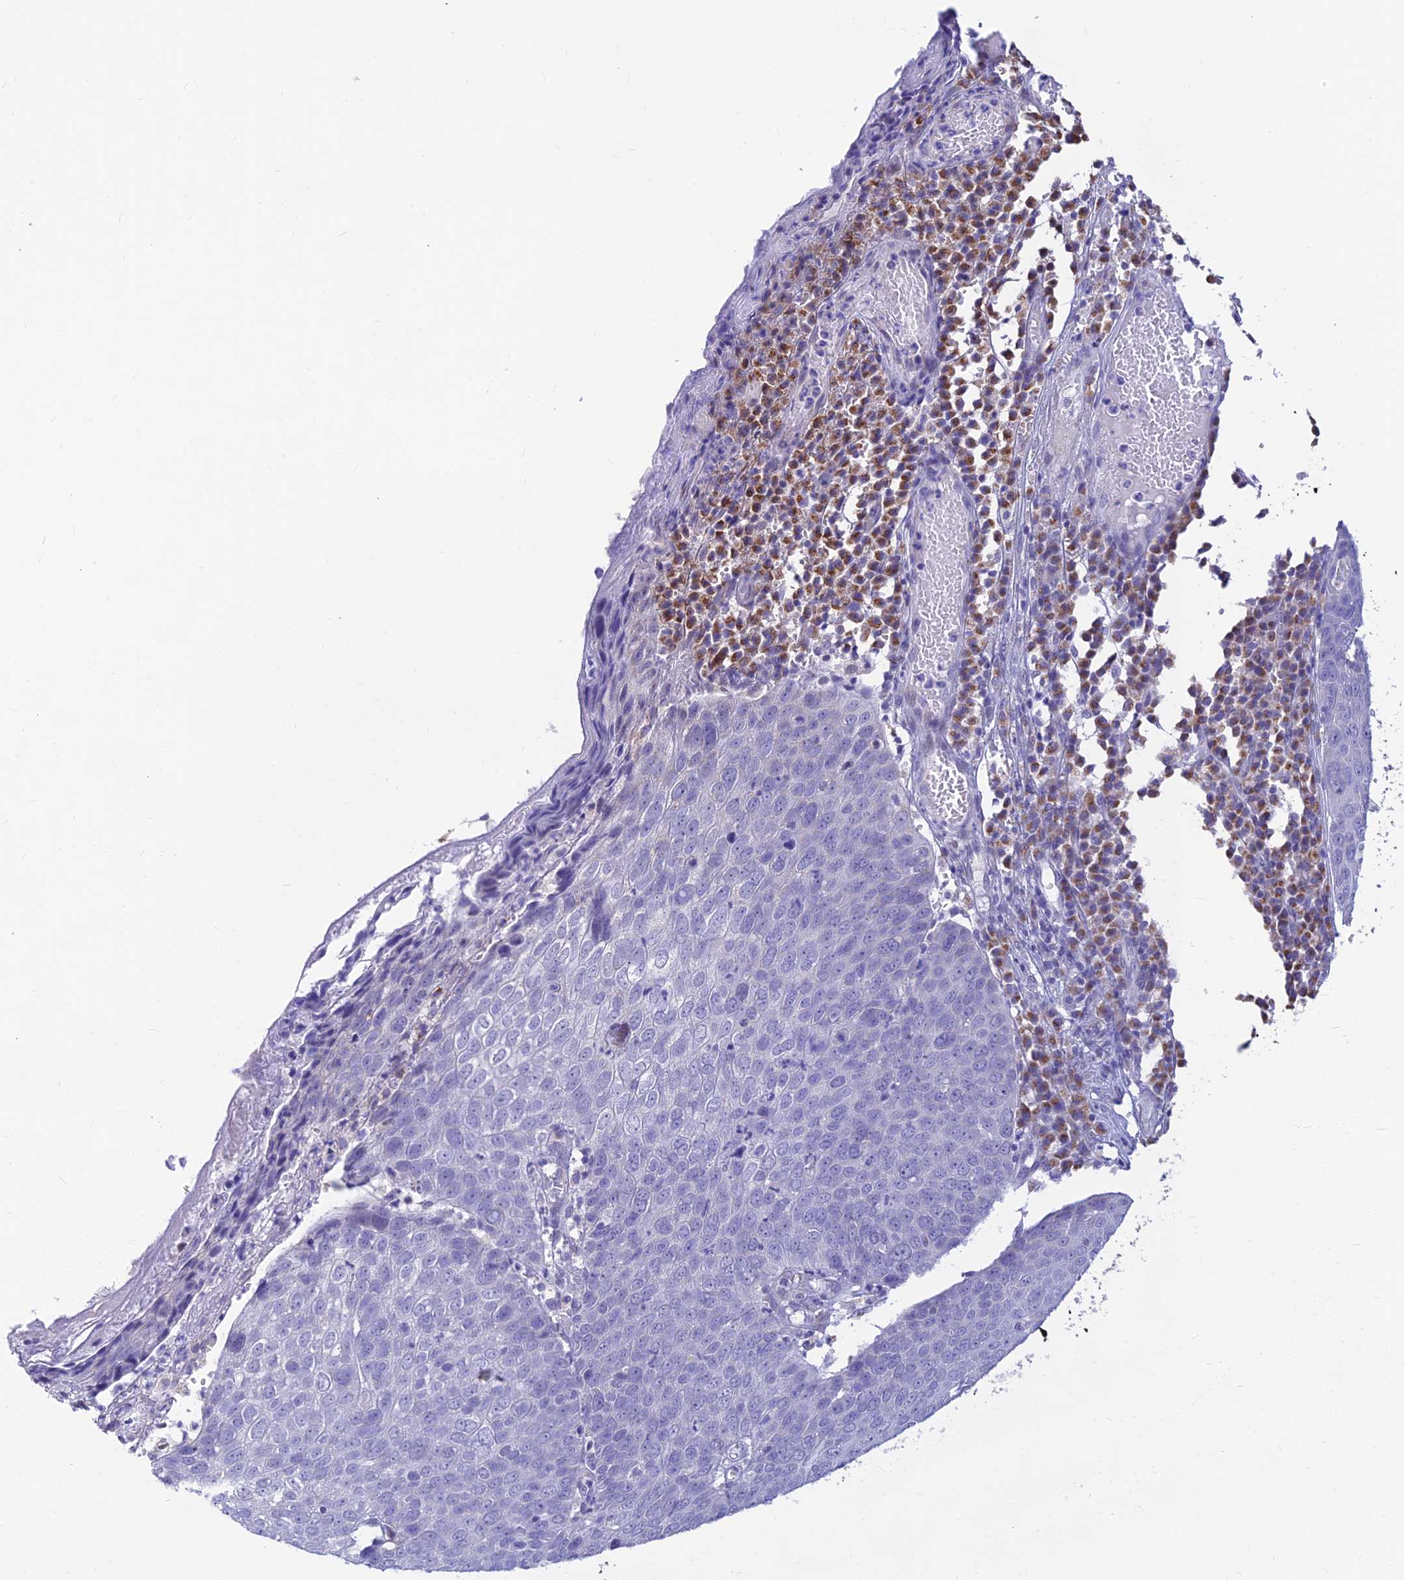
{"staining": {"intensity": "negative", "quantity": "none", "location": "none"}, "tissue": "skin cancer", "cell_type": "Tumor cells", "image_type": "cancer", "snomed": [{"axis": "morphology", "description": "Squamous cell carcinoma, NOS"}, {"axis": "topography", "description": "Skin"}], "caption": "High magnification brightfield microscopy of squamous cell carcinoma (skin) stained with DAB (brown) and counterstained with hematoxylin (blue): tumor cells show no significant staining.", "gene": "INKA1", "patient": {"sex": "male", "age": 71}}